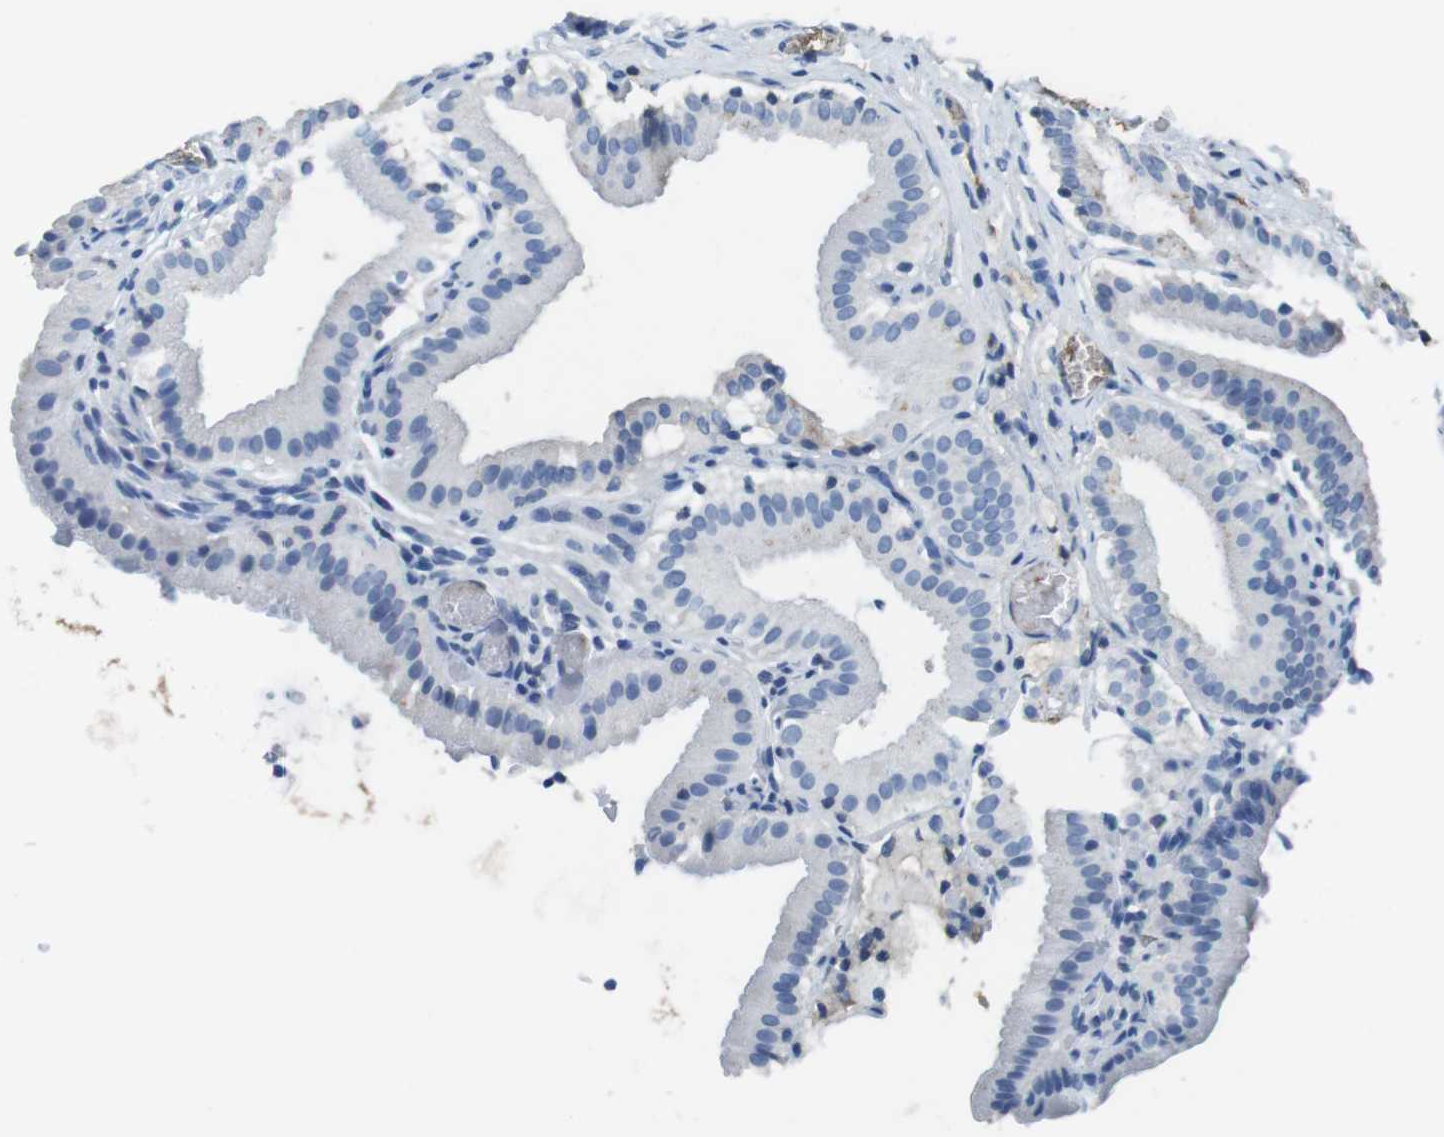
{"staining": {"intensity": "negative", "quantity": "none", "location": "none"}, "tissue": "gallbladder", "cell_type": "Glandular cells", "image_type": "normal", "snomed": [{"axis": "morphology", "description": "Normal tissue, NOS"}, {"axis": "topography", "description": "Gallbladder"}], "caption": "IHC micrograph of normal human gallbladder stained for a protein (brown), which displays no expression in glandular cells.", "gene": "TMPRSS15", "patient": {"sex": "male", "age": 54}}